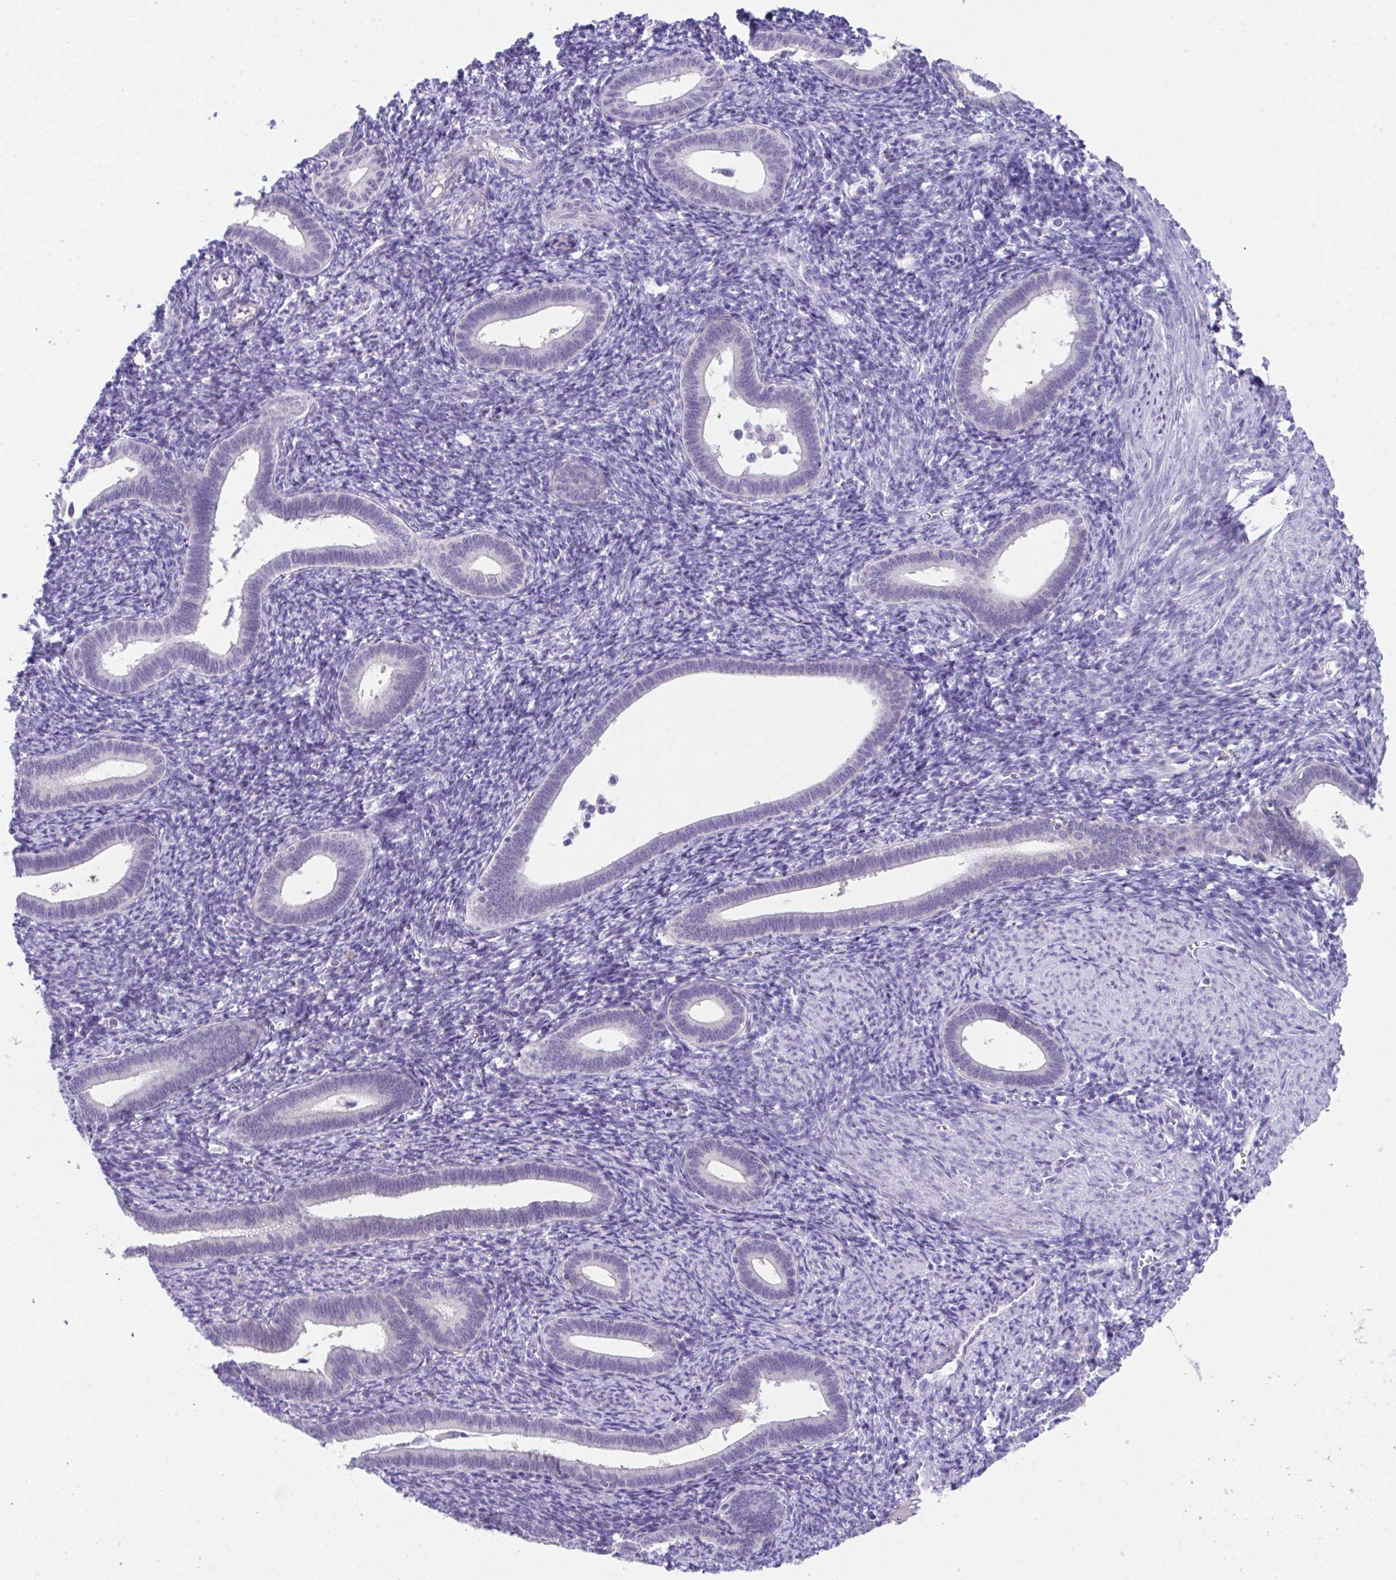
{"staining": {"intensity": "negative", "quantity": "none", "location": "none"}, "tissue": "endometrium", "cell_type": "Cells in endometrial stroma", "image_type": "normal", "snomed": [{"axis": "morphology", "description": "Normal tissue, NOS"}, {"axis": "topography", "description": "Endometrium"}], "caption": "This is an immunohistochemistry (IHC) histopathology image of benign human endometrium. There is no expression in cells in endometrial stroma.", "gene": "HOXB4", "patient": {"sex": "female", "age": 41}}